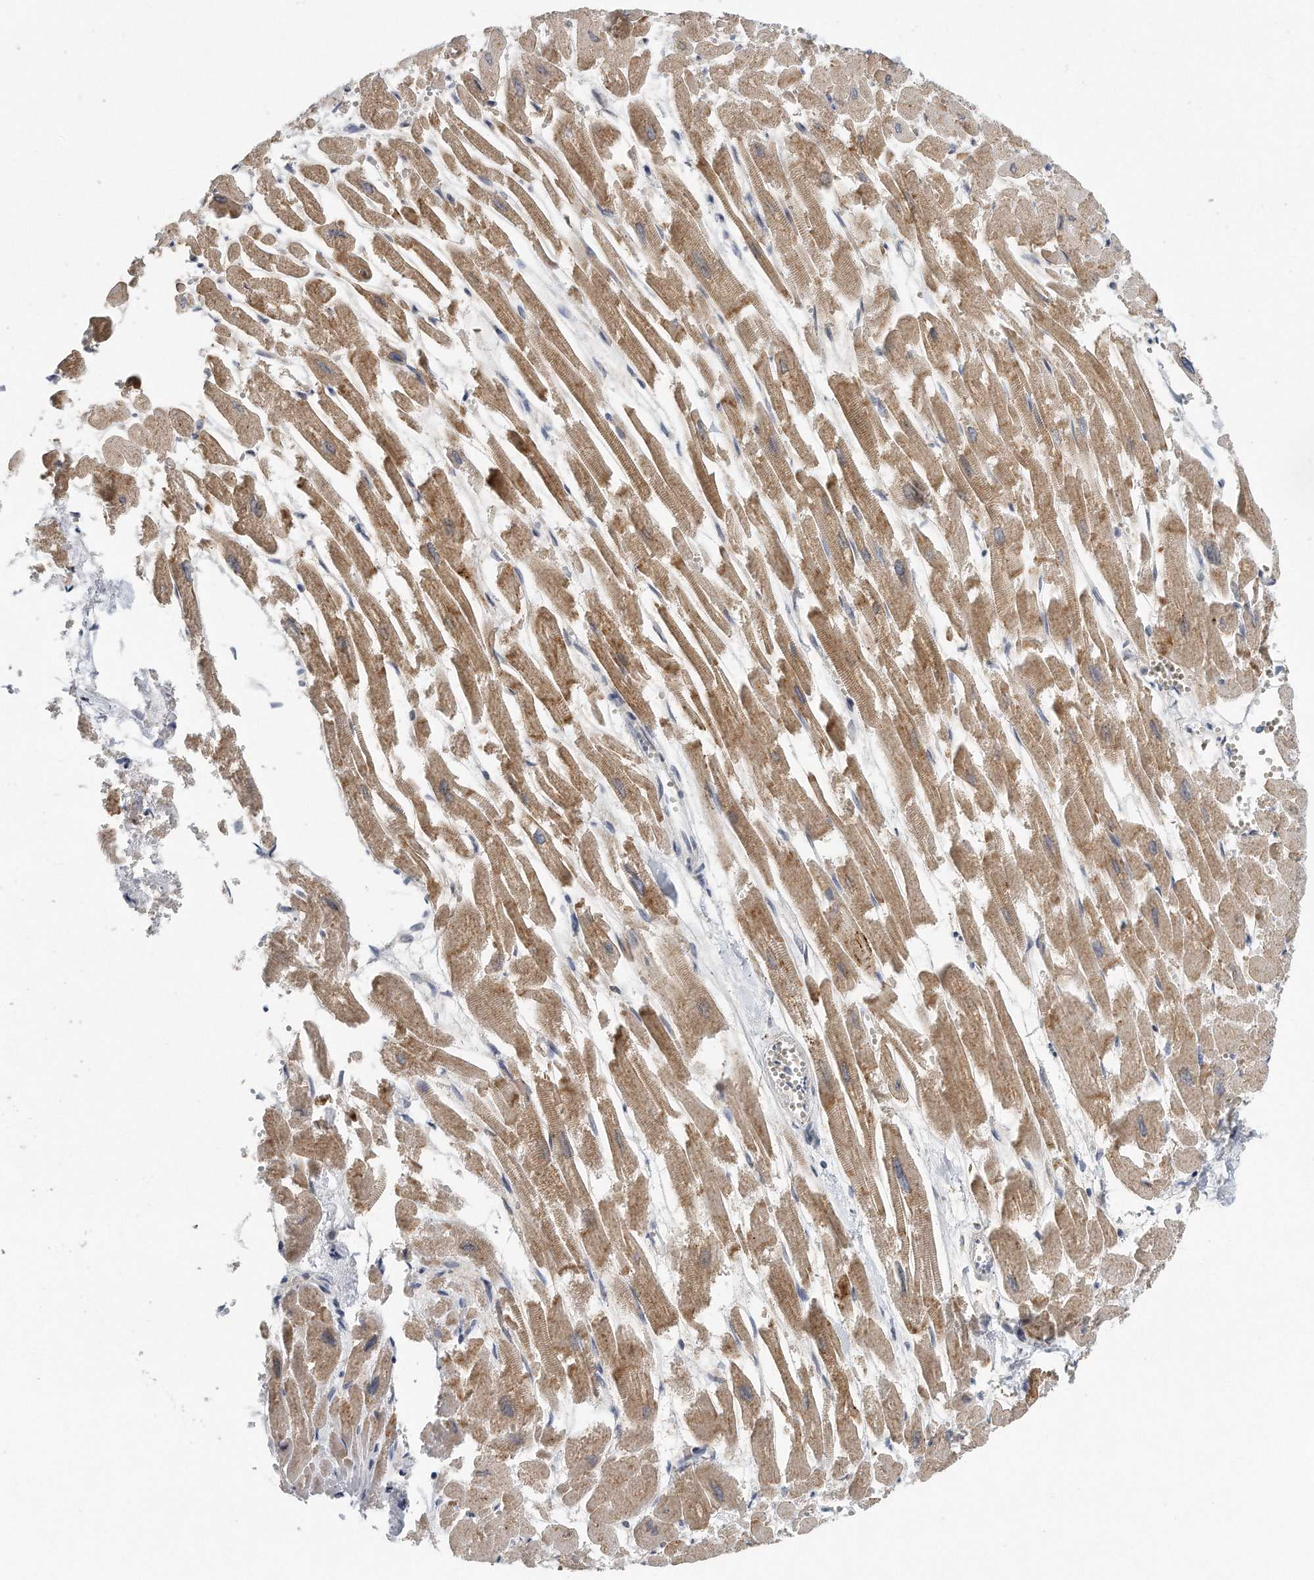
{"staining": {"intensity": "moderate", "quantity": ">75%", "location": "cytoplasmic/membranous"}, "tissue": "heart muscle", "cell_type": "Cardiomyocytes", "image_type": "normal", "snomed": [{"axis": "morphology", "description": "Normal tissue, NOS"}, {"axis": "topography", "description": "Heart"}], "caption": "High-power microscopy captured an IHC image of benign heart muscle, revealing moderate cytoplasmic/membranous positivity in about >75% of cardiomyocytes.", "gene": "VLDLR", "patient": {"sex": "male", "age": 54}}